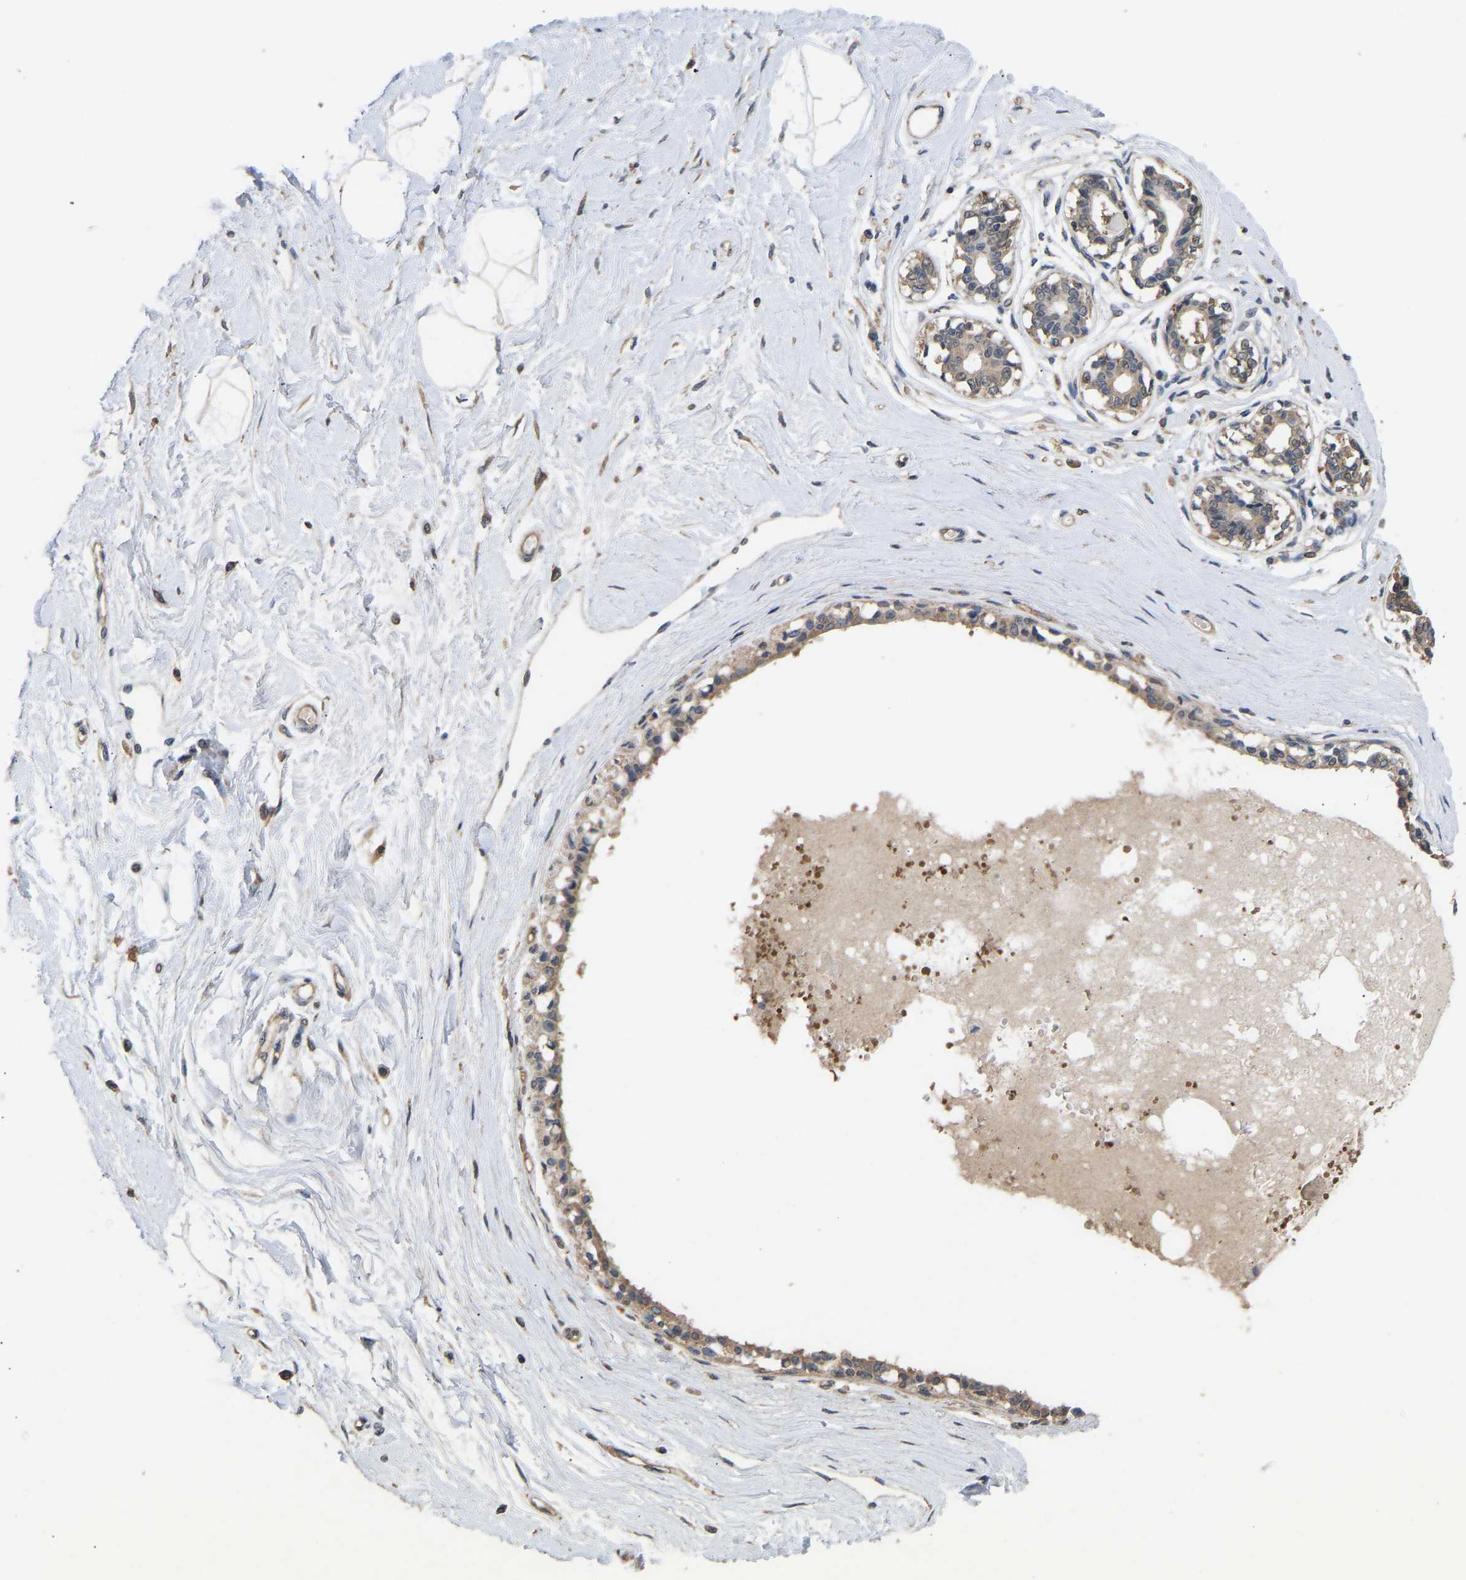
{"staining": {"intensity": "negative", "quantity": "none", "location": "none"}, "tissue": "breast", "cell_type": "Adipocytes", "image_type": "normal", "snomed": [{"axis": "morphology", "description": "Normal tissue, NOS"}, {"axis": "topography", "description": "Breast"}], "caption": "Immunohistochemistry (IHC) of normal breast demonstrates no staining in adipocytes. The staining is performed using DAB brown chromogen with nuclei counter-stained in using hematoxylin.", "gene": "AIMP2", "patient": {"sex": "female", "age": 45}}